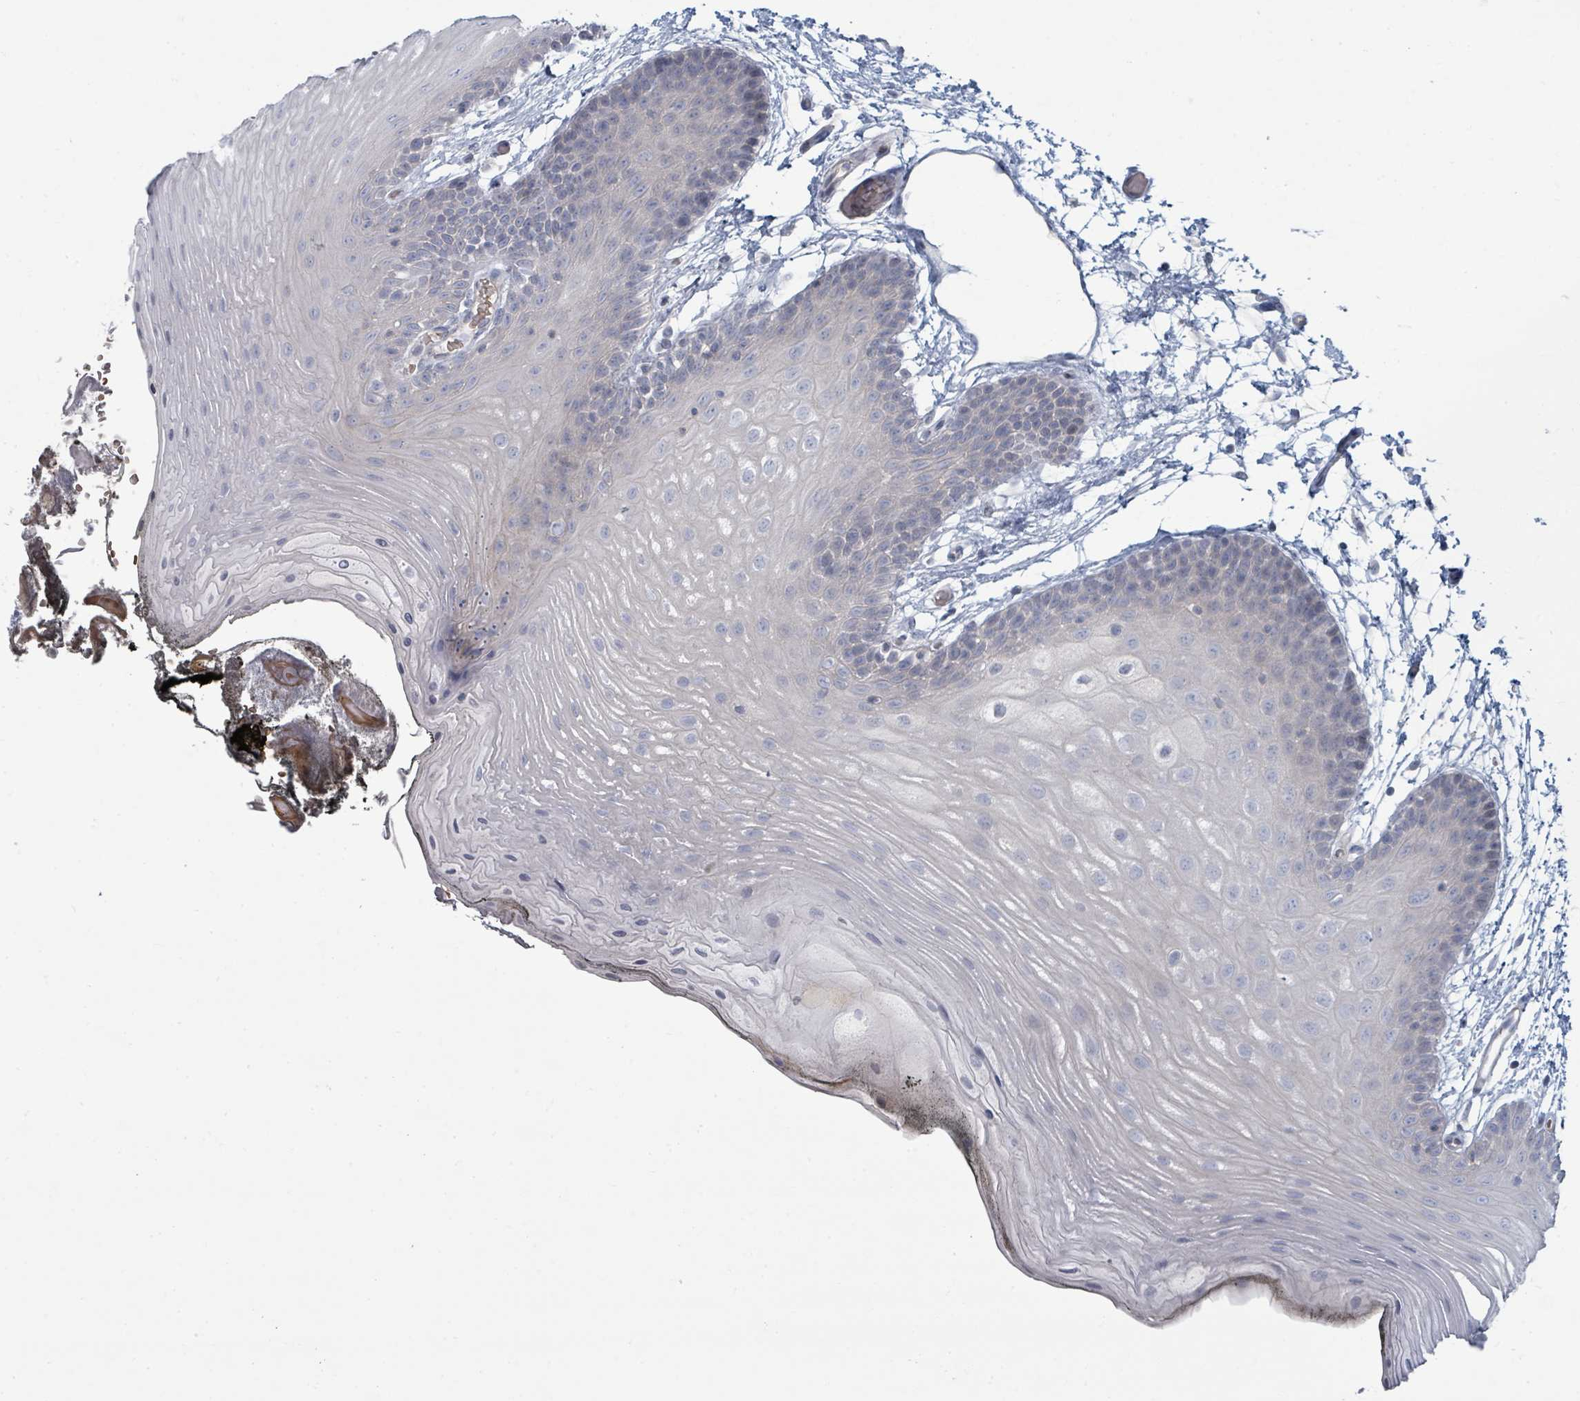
{"staining": {"intensity": "negative", "quantity": "none", "location": "none"}, "tissue": "oral mucosa", "cell_type": "Squamous epithelial cells", "image_type": "normal", "snomed": [{"axis": "morphology", "description": "Normal tissue, NOS"}, {"axis": "morphology", "description": "Squamous cell carcinoma, NOS"}, {"axis": "topography", "description": "Oral tissue"}, {"axis": "topography", "description": "Head-Neck"}], "caption": "Immunohistochemistry photomicrograph of benign oral mucosa: human oral mucosa stained with DAB exhibits no significant protein expression in squamous epithelial cells. (IHC, brightfield microscopy, high magnification).", "gene": "SLC25A45", "patient": {"sex": "female", "age": 81}}